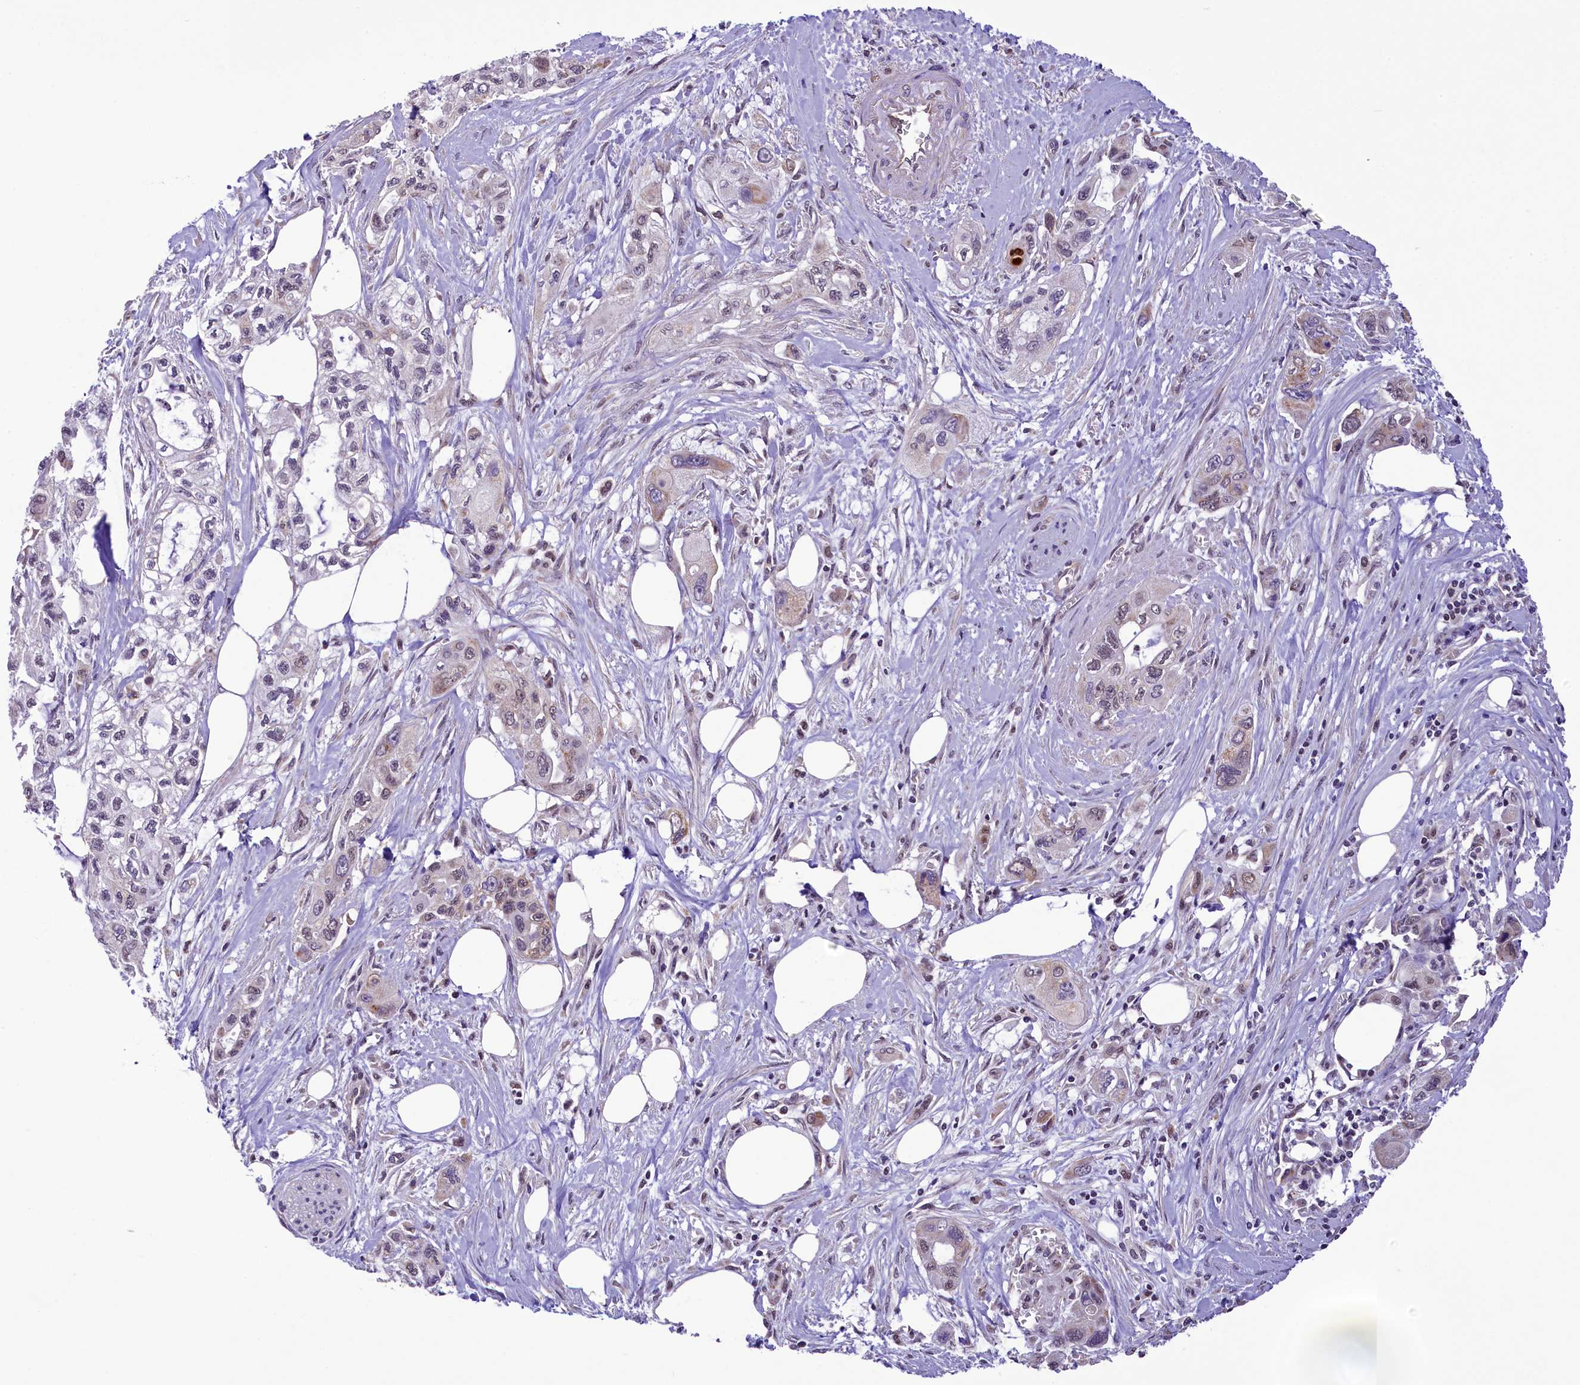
{"staining": {"intensity": "weak", "quantity": "<25%", "location": "cytoplasmic/membranous,nuclear"}, "tissue": "pancreatic cancer", "cell_type": "Tumor cells", "image_type": "cancer", "snomed": [{"axis": "morphology", "description": "Adenocarcinoma, NOS"}, {"axis": "topography", "description": "Pancreas"}], "caption": "Pancreatic adenocarcinoma was stained to show a protein in brown. There is no significant expression in tumor cells.", "gene": "PAF1", "patient": {"sex": "male", "age": 75}}